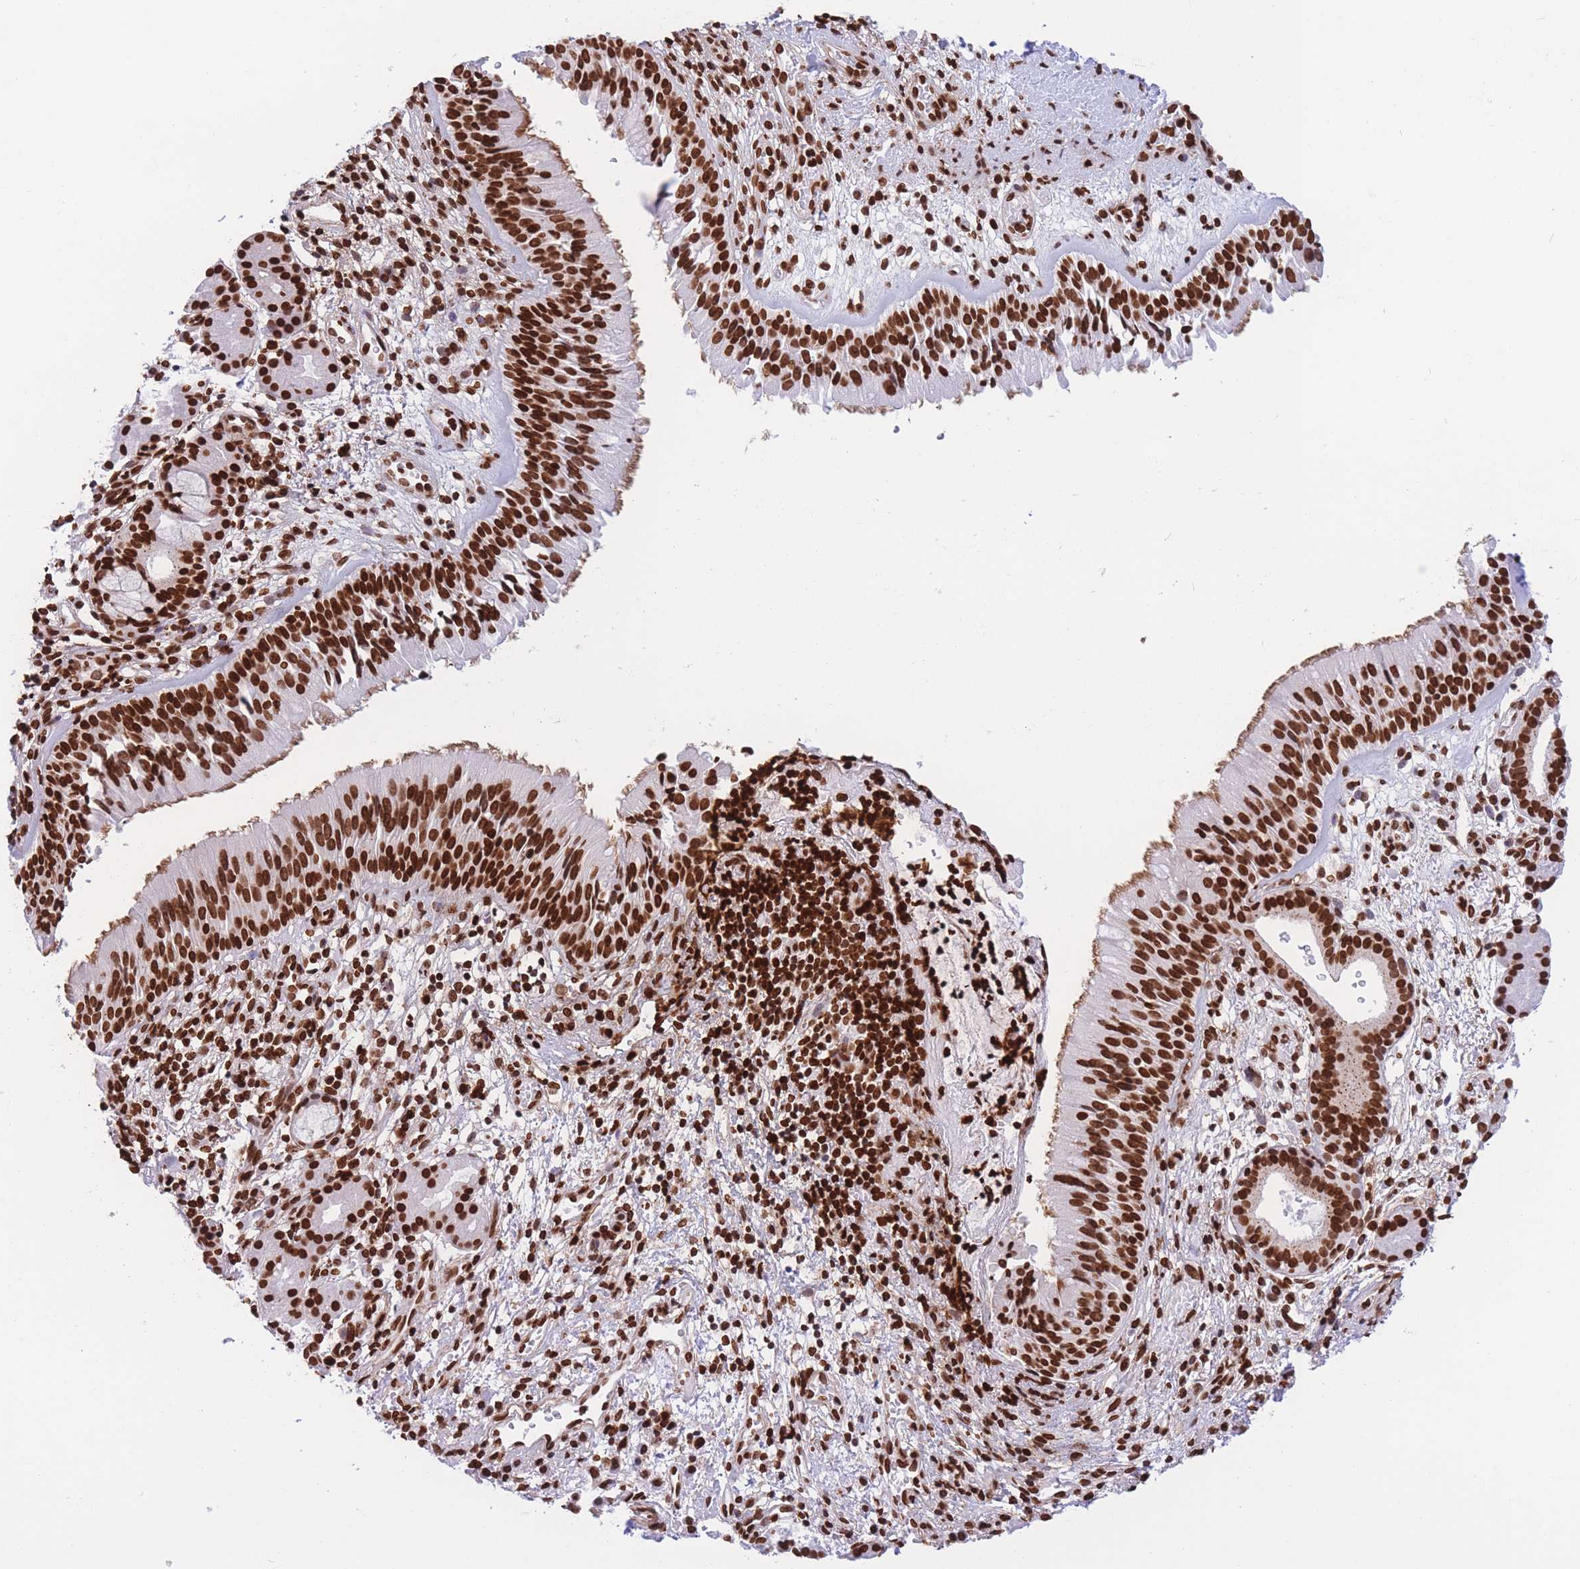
{"staining": {"intensity": "strong", "quantity": ">75%", "location": "cytoplasmic/membranous,nuclear"}, "tissue": "nasopharynx", "cell_type": "Respiratory epithelial cells", "image_type": "normal", "snomed": [{"axis": "morphology", "description": "Normal tissue, NOS"}, {"axis": "topography", "description": "Nasopharynx"}], "caption": "A brown stain highlights strong cytoplasmic/membranous,nuclear positivity of a protein in respiratory epithelial cells of benign nasopharynx. (DAB (3,3'-diaminobenzidine) IHC with brightfield microscopy, high magnification).", "gene": "H2BC10", "patient": {"sex": "male", "age": 65}}